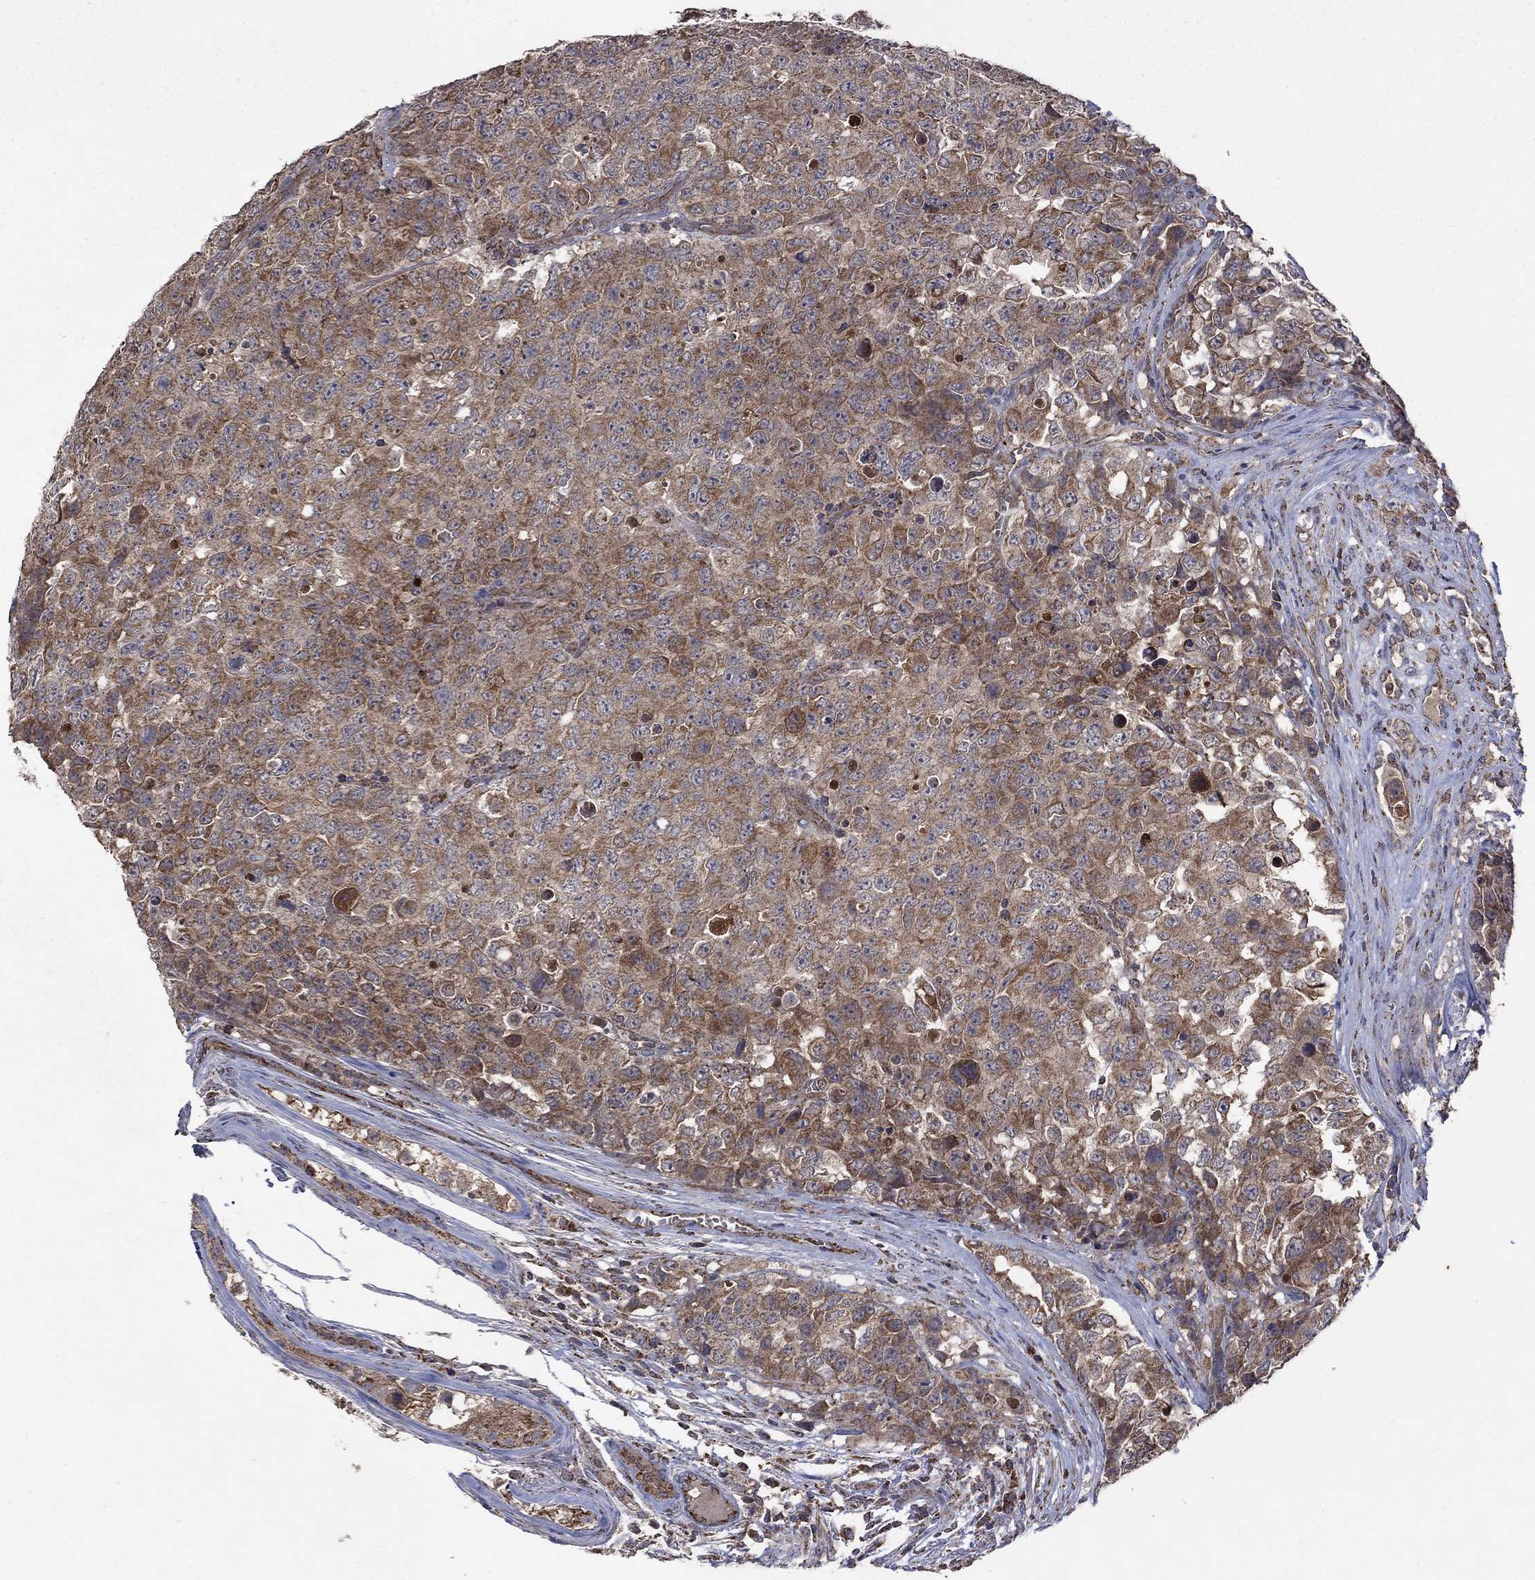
{"staining": {"intensity": "moderate", "quantity": "25%-75%", "location": "cytoplasmic/membranous"}, "tissue": "testis cancer", "cell_type": "Tumor cells", "image_type": "cancer", "snomed": [{"axis": "morphology", "description": "Carcinoma, Embryonal, NOS"}, {"axis": "topography", "description": "Testis"}], "caption": "IHC photomicrograph of neoplastic tissue: testis cancer stained using immunohistochemistry exhibits medium levels of moderate protein expression localized specifically in the cytoplasmic/membranous of tumor cells, appearing as a cytoplasmic/membranous brown color.", "gene": "DPH1", "patient": {"sex": "male", "age": 23}}